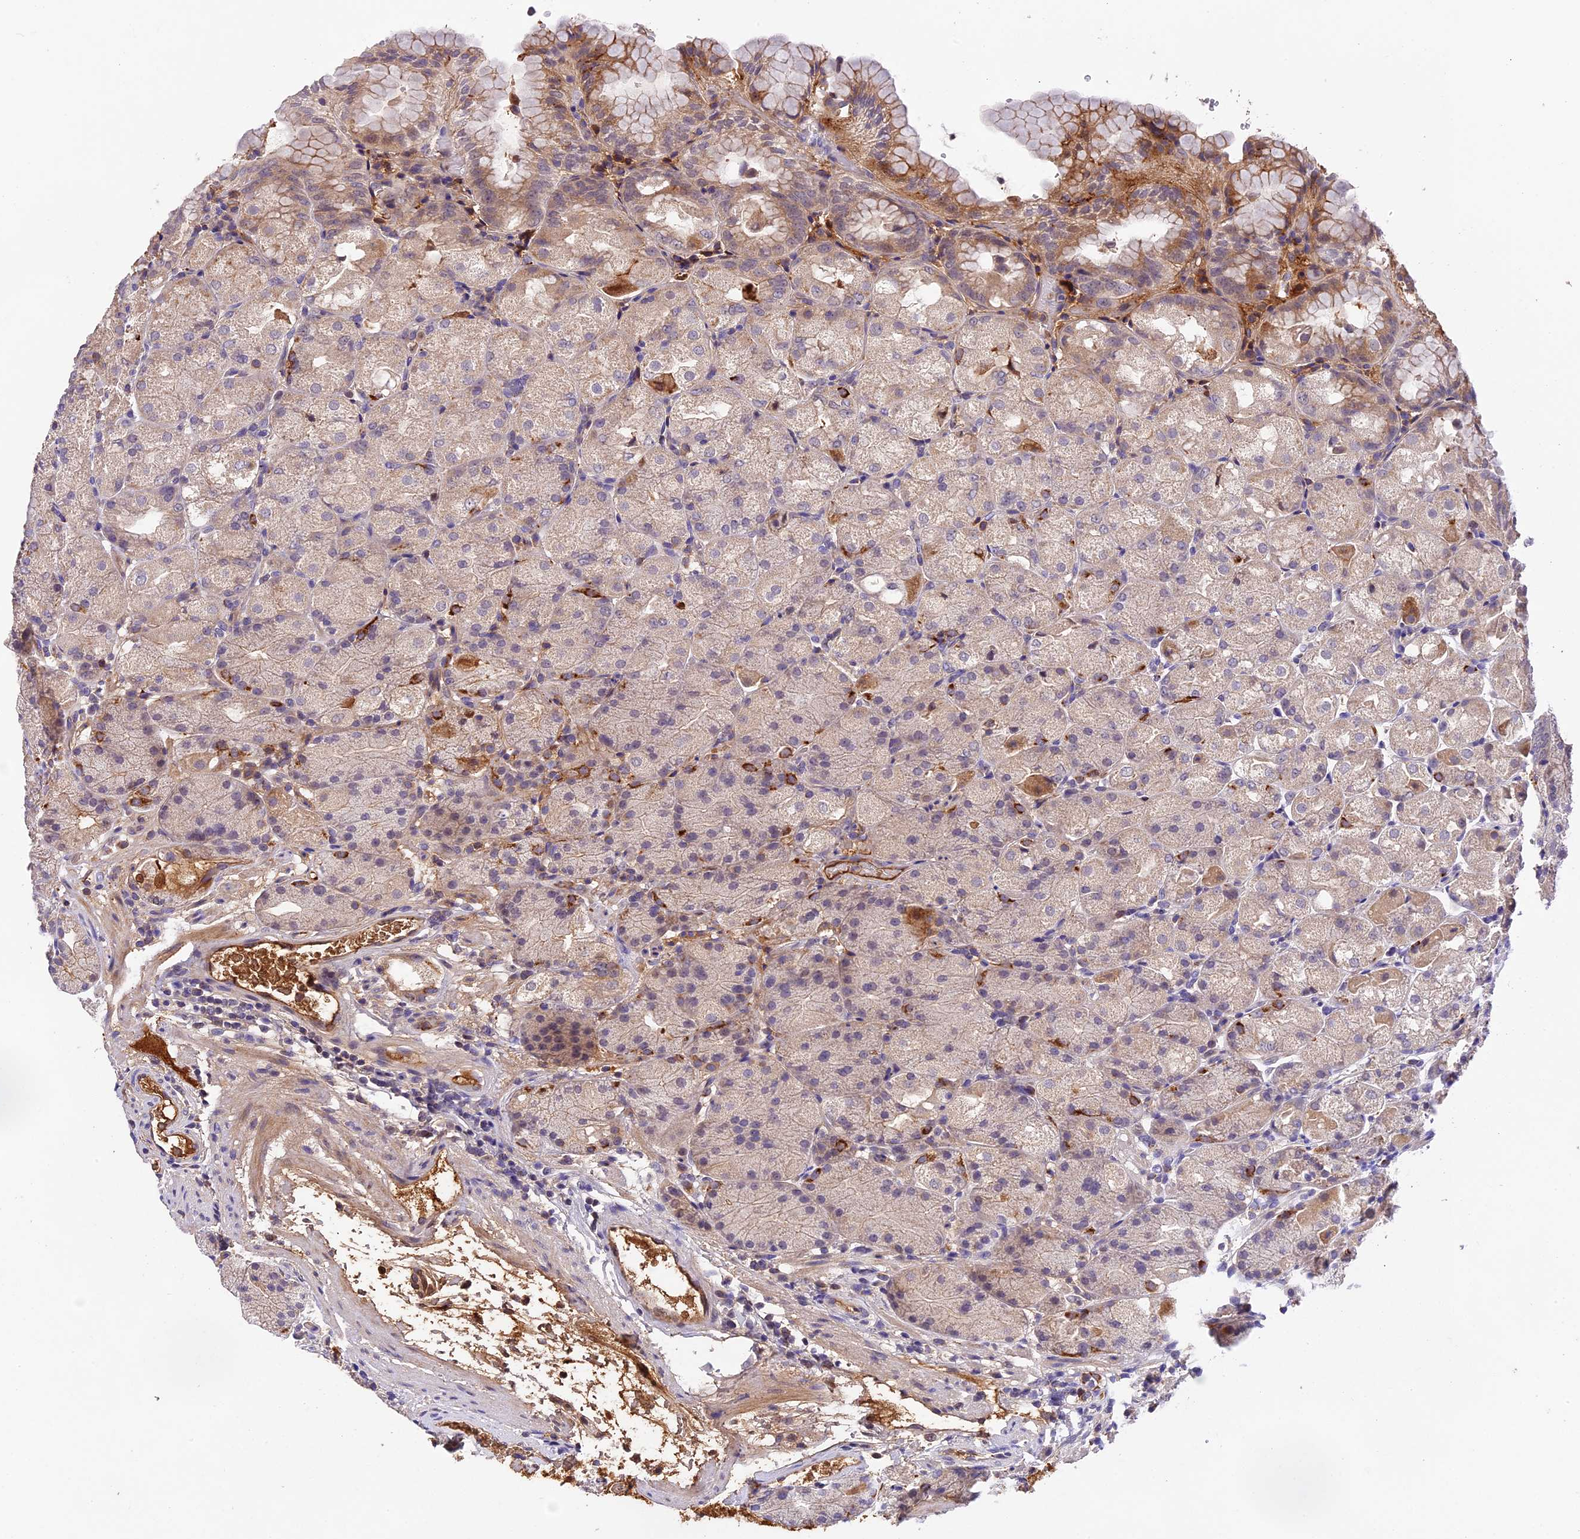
{"staining": {"intensity": "moderate", "quantity": "<25%", "location": "cytoplasmic/membranous"}, "tissue": "stomach", "cell_type": "Glandular cells", "image_type": "normal", "snomed": [{"axis": "morphology", "description": "Normal tissue, NOS"}, {"axis": "topography", "description": "Stomach, upper"}, {"axis": "topography", "description": "Stomach, lower"}], "caption": "A low amount of moderate cytoplasmic/membranous expression is identified in about <25% of glandular cells in unremarkable stomach. Immunohistochemistry stains the protein of interest in brown and the nuclei are stained blue.", "gene": "PHAF1", "patient": {"sex": "male", "age": 62}}